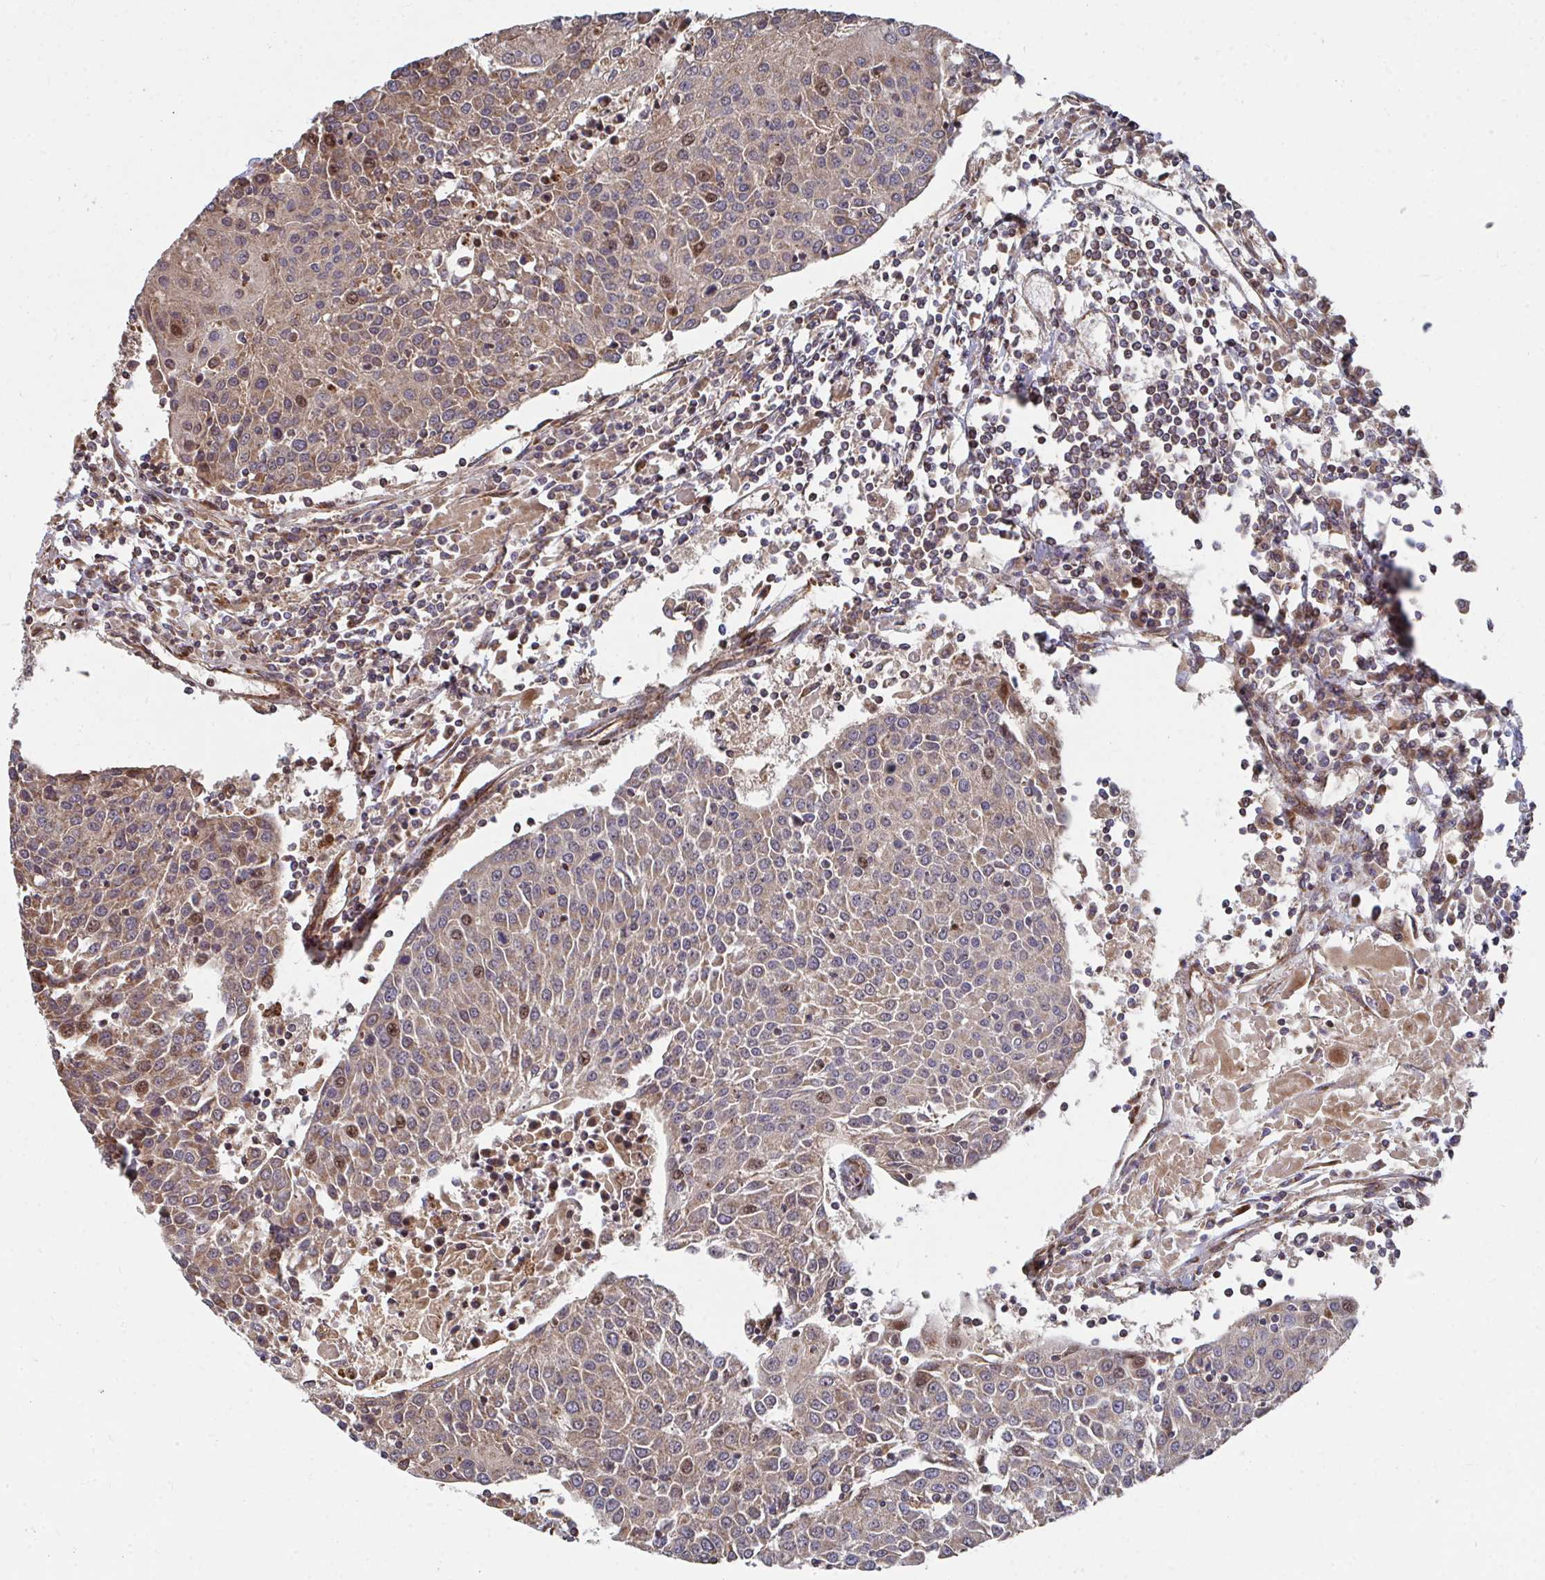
{"staining": {"intensity": "weak", "quantity": ">75%", "location": "cytoplasmic/membranous"}, "tissue": "urothelial cancer", "cell_type": "Tumor cells", "image_type": "cancer", "snomed": [{"axis": "morphology", "description": "Urothelial carcinoma, High grade"}, {"axis": "topography", "description": "Urinary bladder"}], "caption": "Urothelial cancer stained for a protein shows weak cytoplasmic/membranous positivity in tumor cells.", "gene": "FAM89A", "patient": {"sex": "female", "age": 85}}